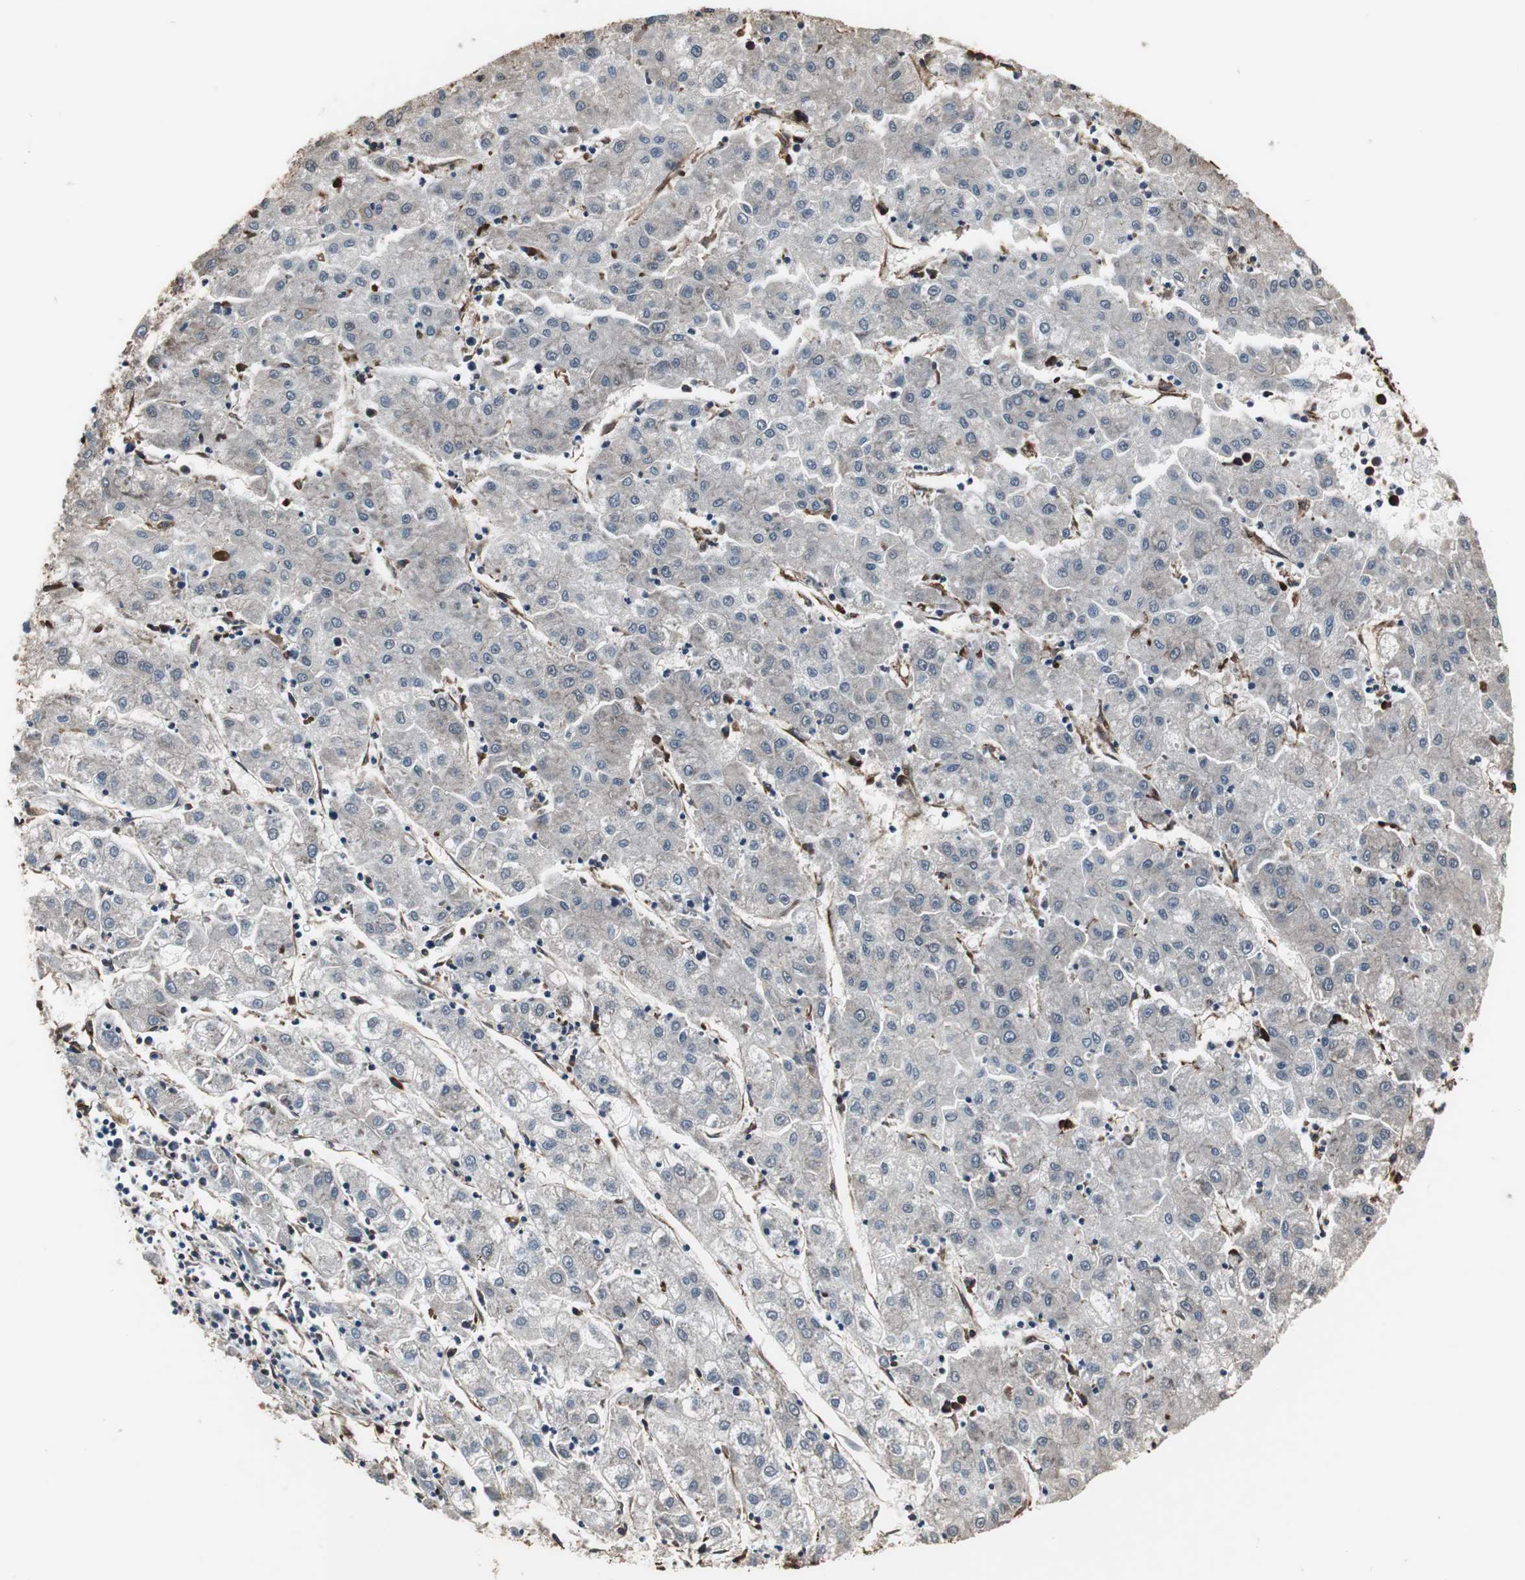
{"staining": {"intensity": "weak", "quantity": "25%-75%", "location": "cytoplasmic/membranous"}, "tissue": "liver cancer", "cell_type": "Tumor cells", "image_type": "cancer", "snomed": [{"axis": "morphology", "description": "Carcinoma, Hepatocellular, NOS"}, {"axis": "topography", "description": "Liver"}], "caption": "Weak cytoplasmic/membranous expression is appreciated in about 25%-75% of tumor cells in liver cancer. The staining was performed using DAB to visualize the protein expression in brown, while the nuclei were stained in blue with hematoxylin (Magnification: 20x).", "gene": "CALU", "patient": {"sex": "male", "age": 72}}